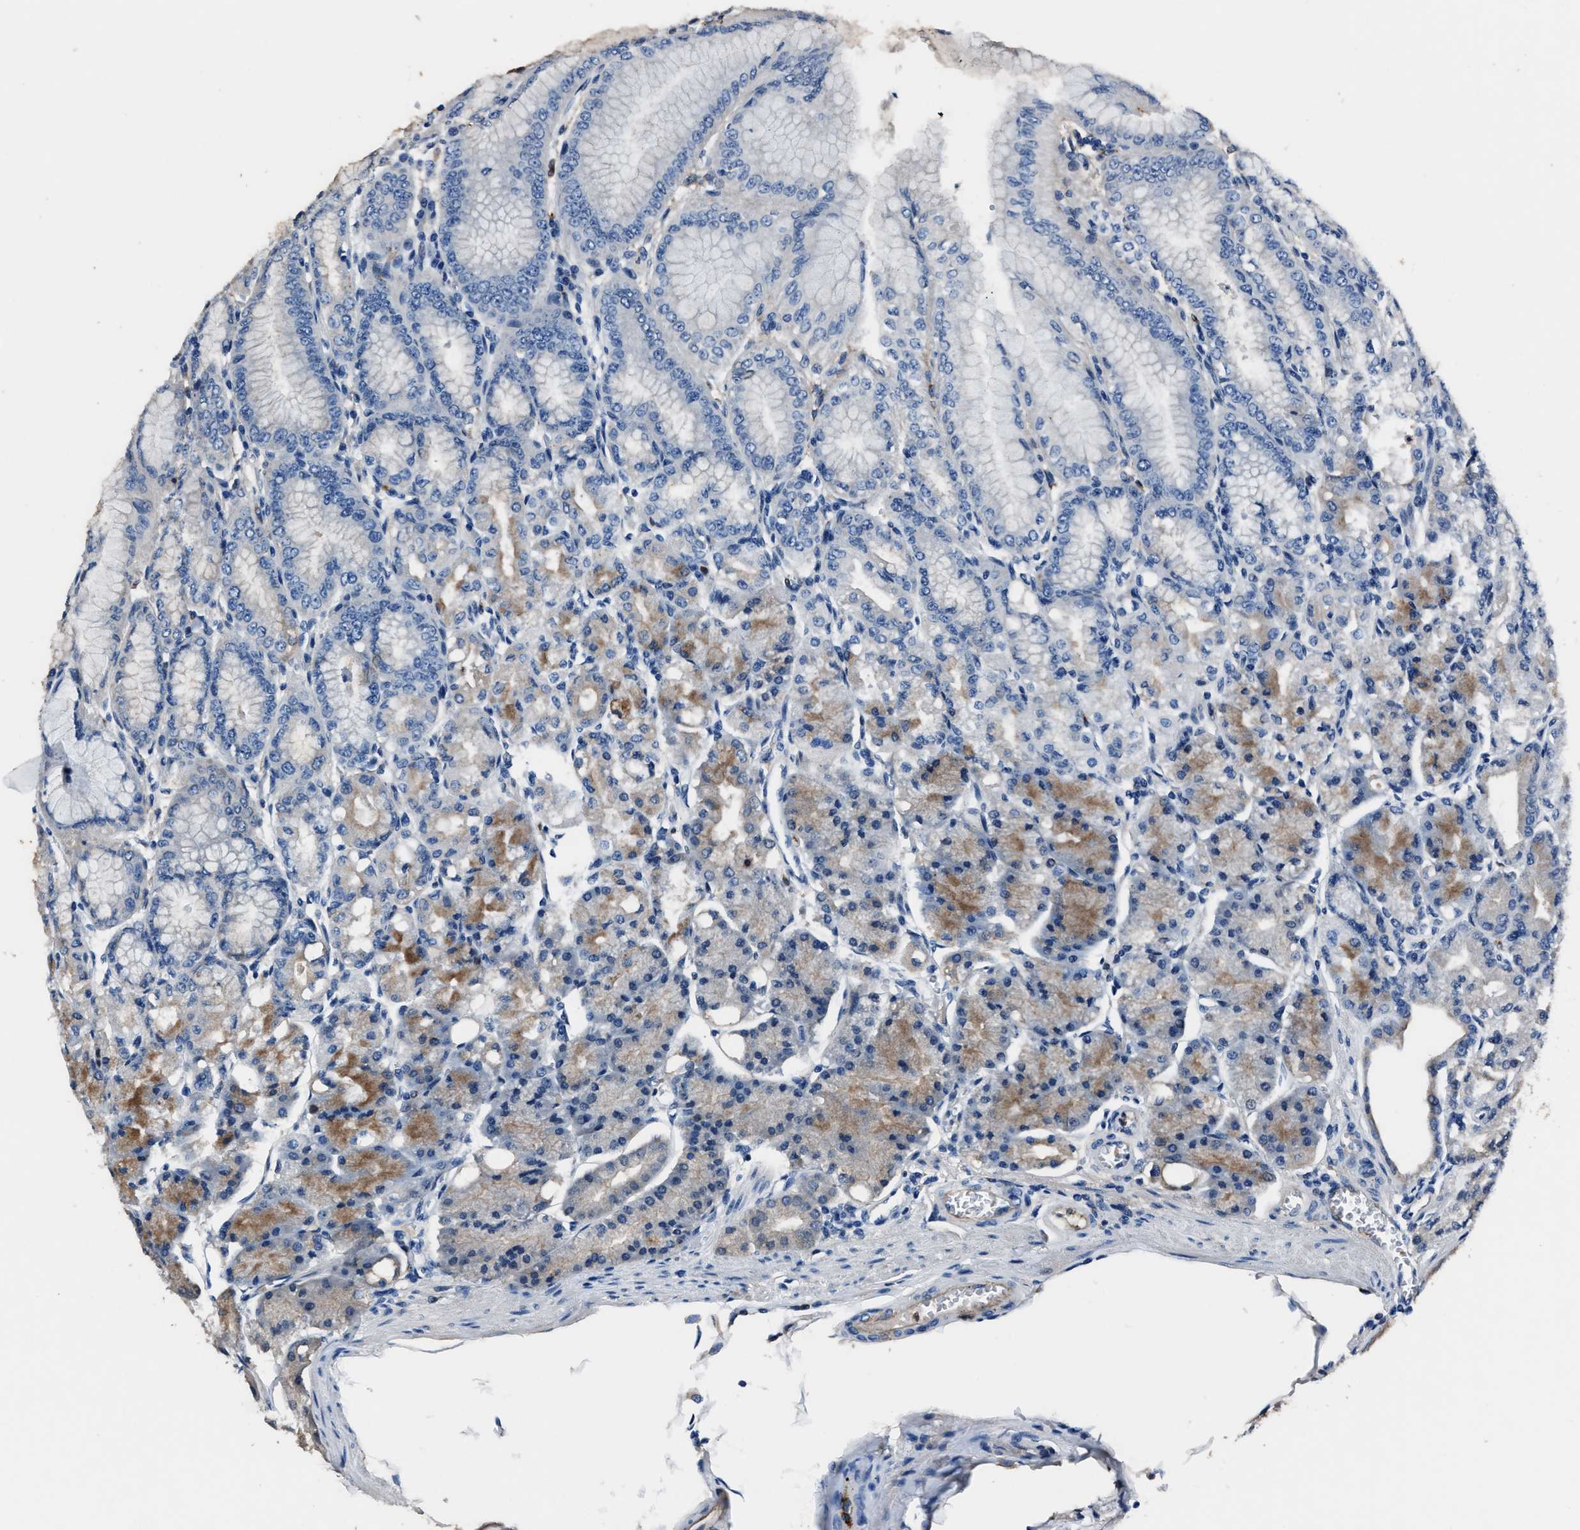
{"staining": {"intensity": "moderate", "quantity": "<25%", "location": "cytoplasmic/membranous"}, "tissue": "stomach", "cell_type": "Glandular cells", "image_type": "normal", "snomed": [{"axis": "morphology", "description": "Normal tissue, NOS"}, {"axis": "topography", "description": "Stomach, lower"}], "caption": "Glandular cells display low levels of moderate cytoplasmic/membranous staining in approximately <25% of cells in benign stomach. Nuclei are stained in blue.", "gene": "FGL2", "patient": {"sex": "male", "age": 71}}